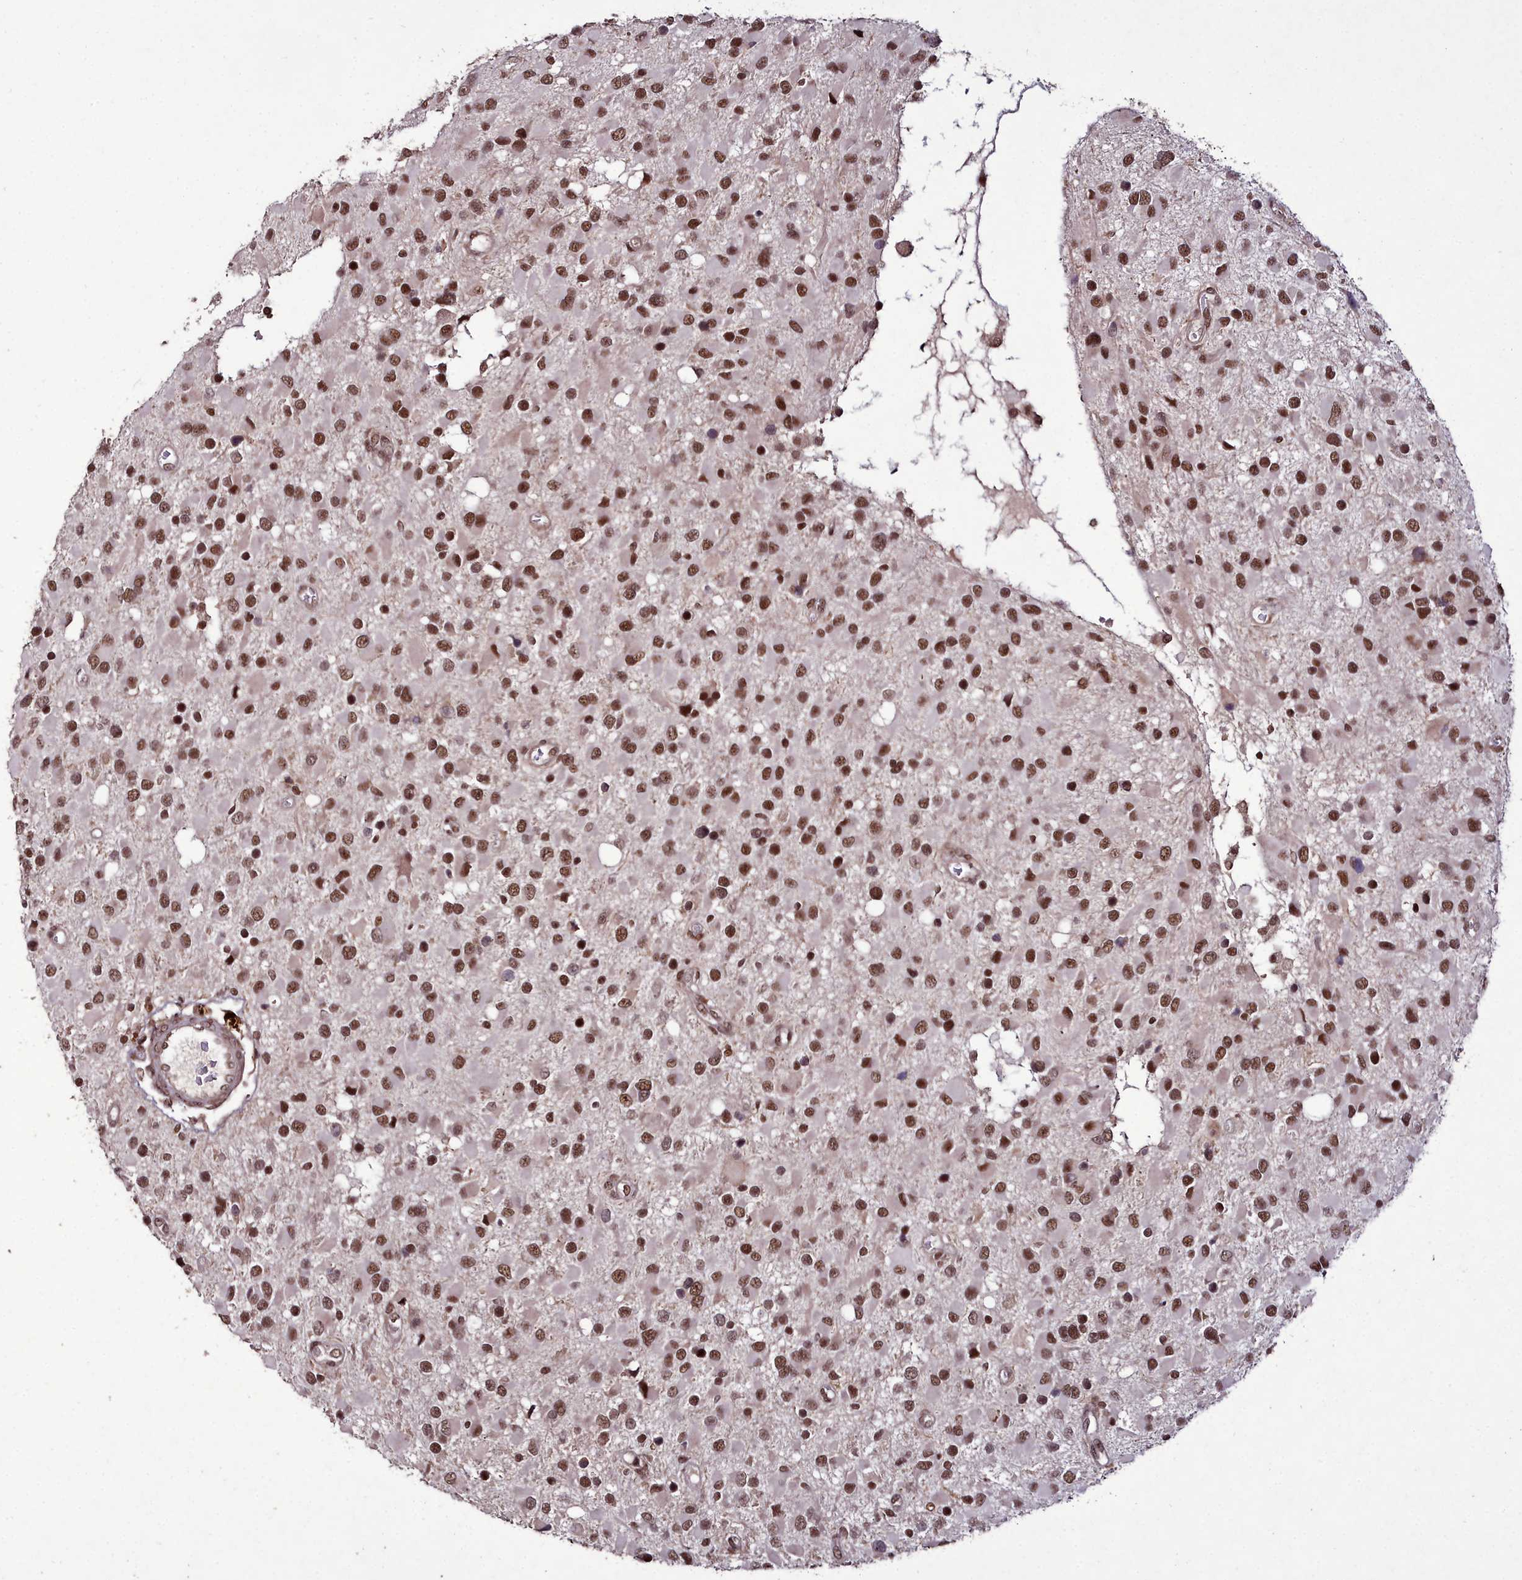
{"staining": {"intensity": "strong", "quantity": ">75%", "location": "nuclear"}, "tissue": "glioma", "cell_type": "Tumor cells", "image_type": "cancer", "snomed": [{"axis": "morphology", "description": "Glioma, malignant, High grade"}, {"axis": "topography", "description": "Brain"}], "caption": "About >75% of tumor cells in glioma demonstrate strong nuclear protein staining as visualized by brown immunohistochemical staining.", "gene": "CXXC1", "patient": {"sex": "male", "age": 53}}